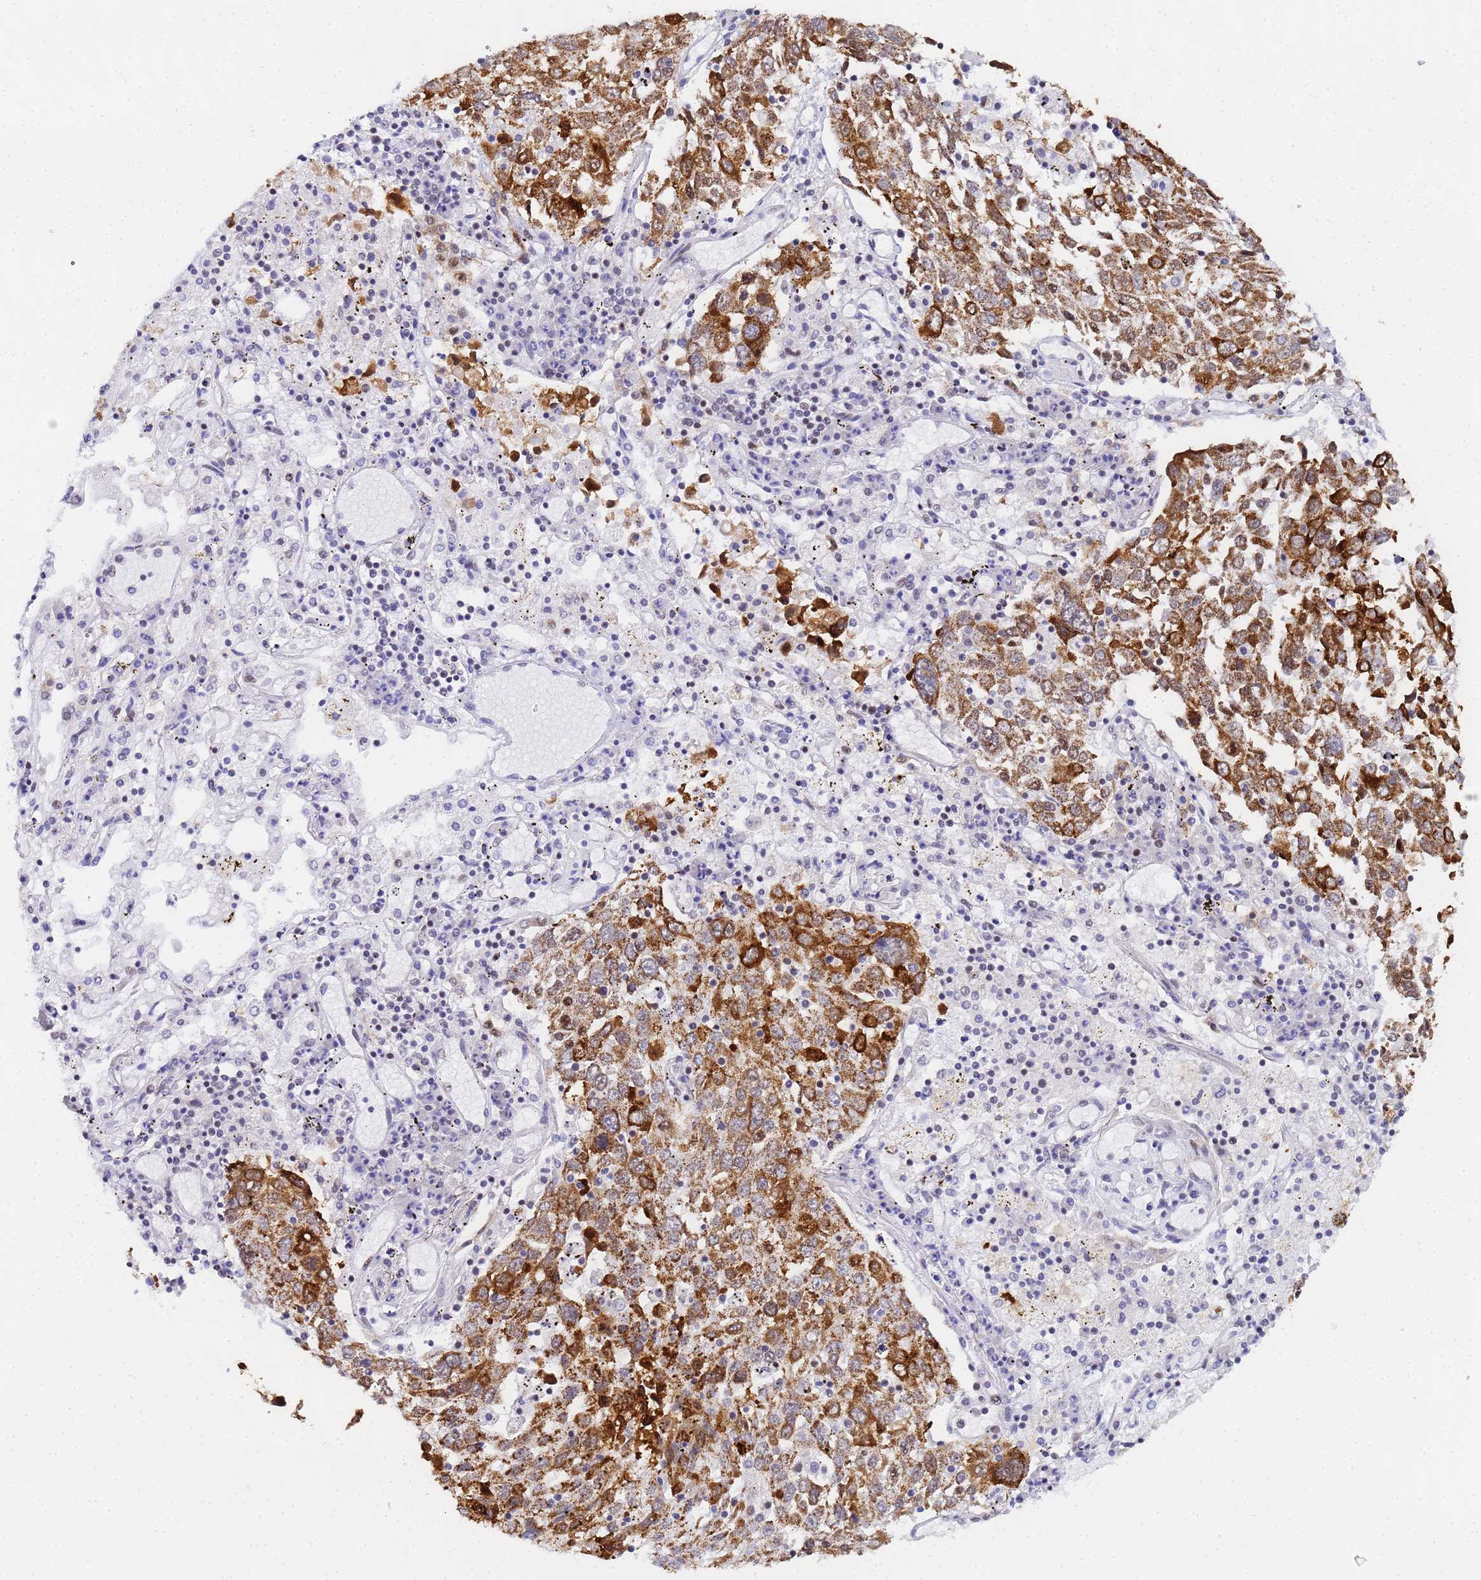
{"staining": {"intensity": "strong", "quantity": ">75%", "location": "cytoplasmic/membranous"}, "tissue": "lung cancer", "cell_type": "Tumor cells", "image_type": "cancer", "snomed": [{"axis": "morphology", "description": "Squamous cell carcinoma, NOS"}, {"axis": "topography", "description": "Lung"}], "caption": "This histopathology image shows IHC staining of human lung cancer, with high strong cytoplasmic/membranous expression in approximately >75% of tumor cells.", "gene": "CKMT1A", "patient": {"sex": "male", "age": 65}}